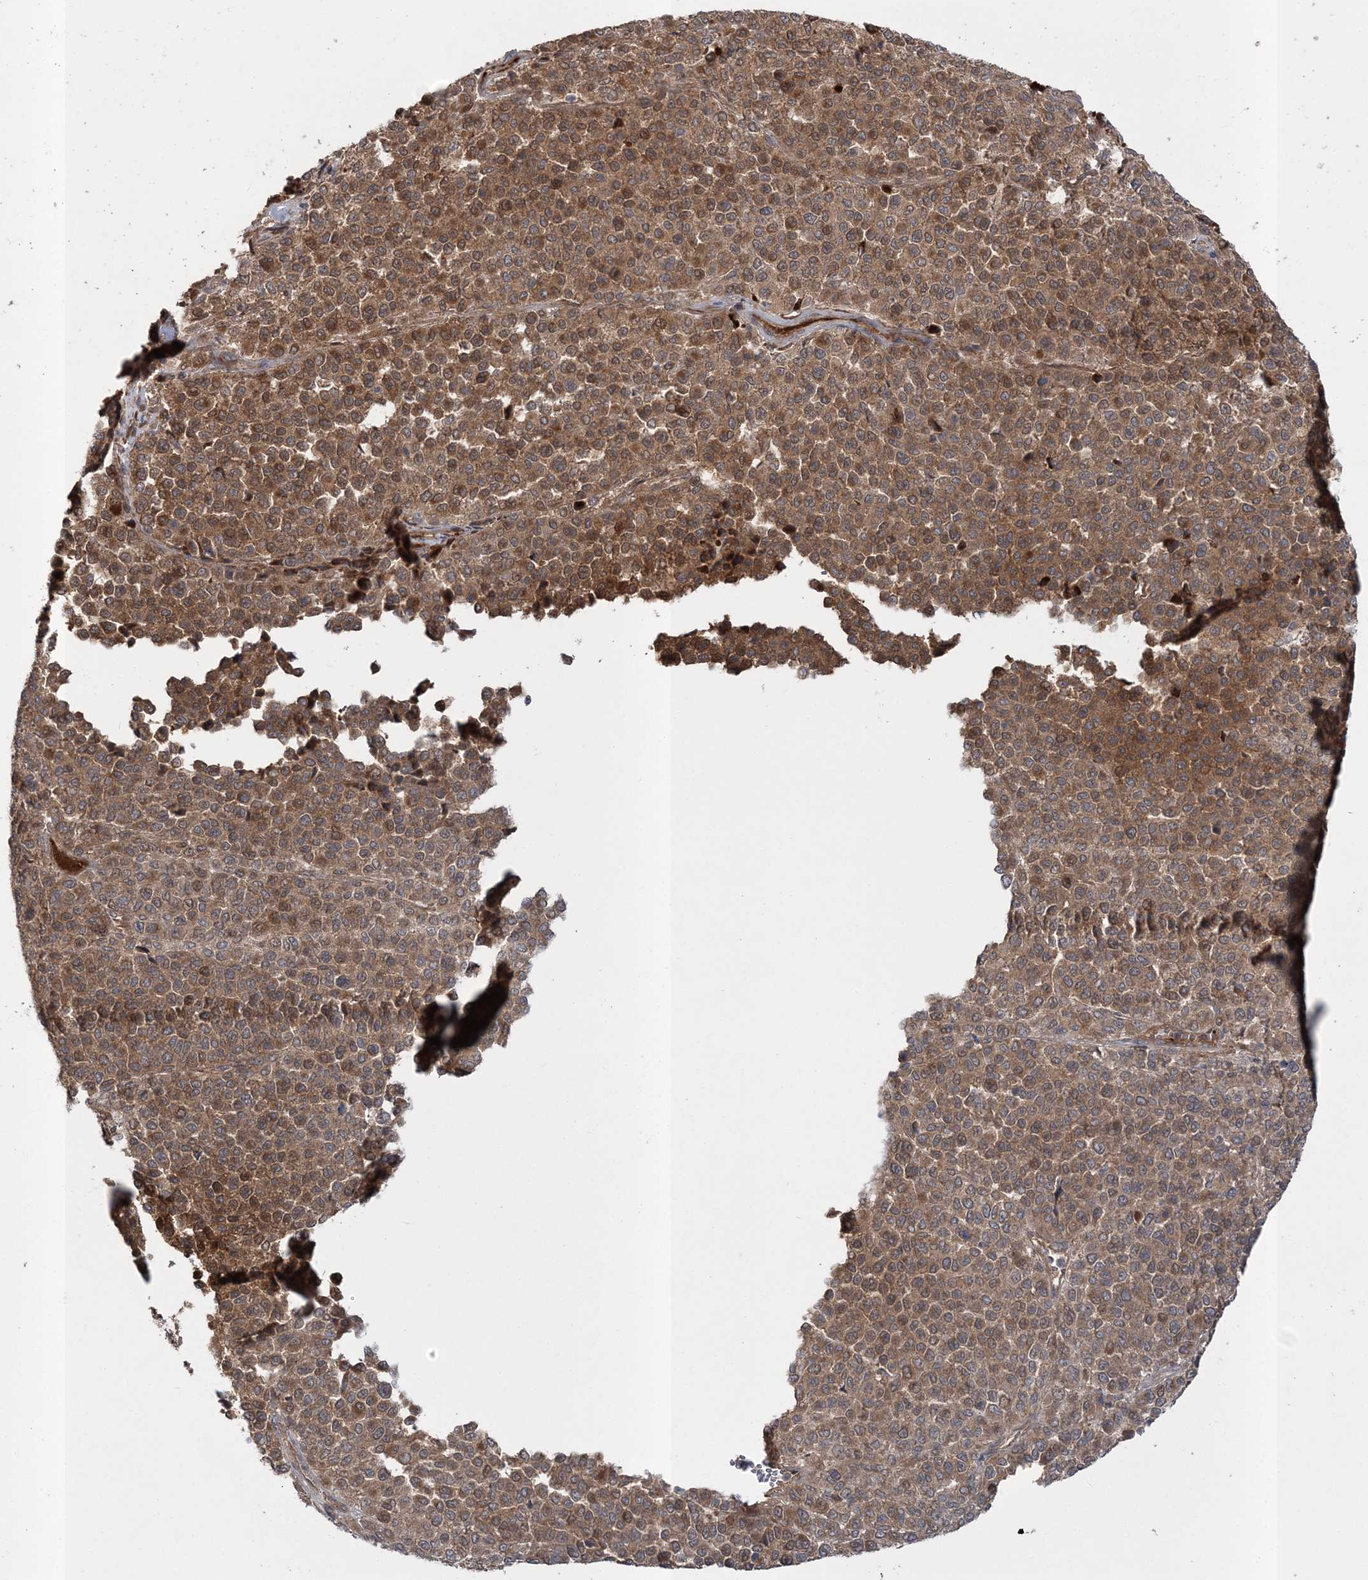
{"staining": {"intensity": "moderate", "quantity": ">75%", "location": "cytoplasmic/membranous"}, "tissue": "melanoma", "cell_type": "Tumor cells", "image_type": "cancer", "snomed": [{"axis": "morphology", "description": "Malignant melanoma, Metastatic site"}, {"axis": "topography", "description": "Pancreas"}], "caption": "IHC (DAB) staining of melanoma reveals moderate cytoplasmic/membranous protein expression in approximately >75% of tumor cells.", "gene": "MOCS2", "patient": {"sex": "female", "age": 30}}